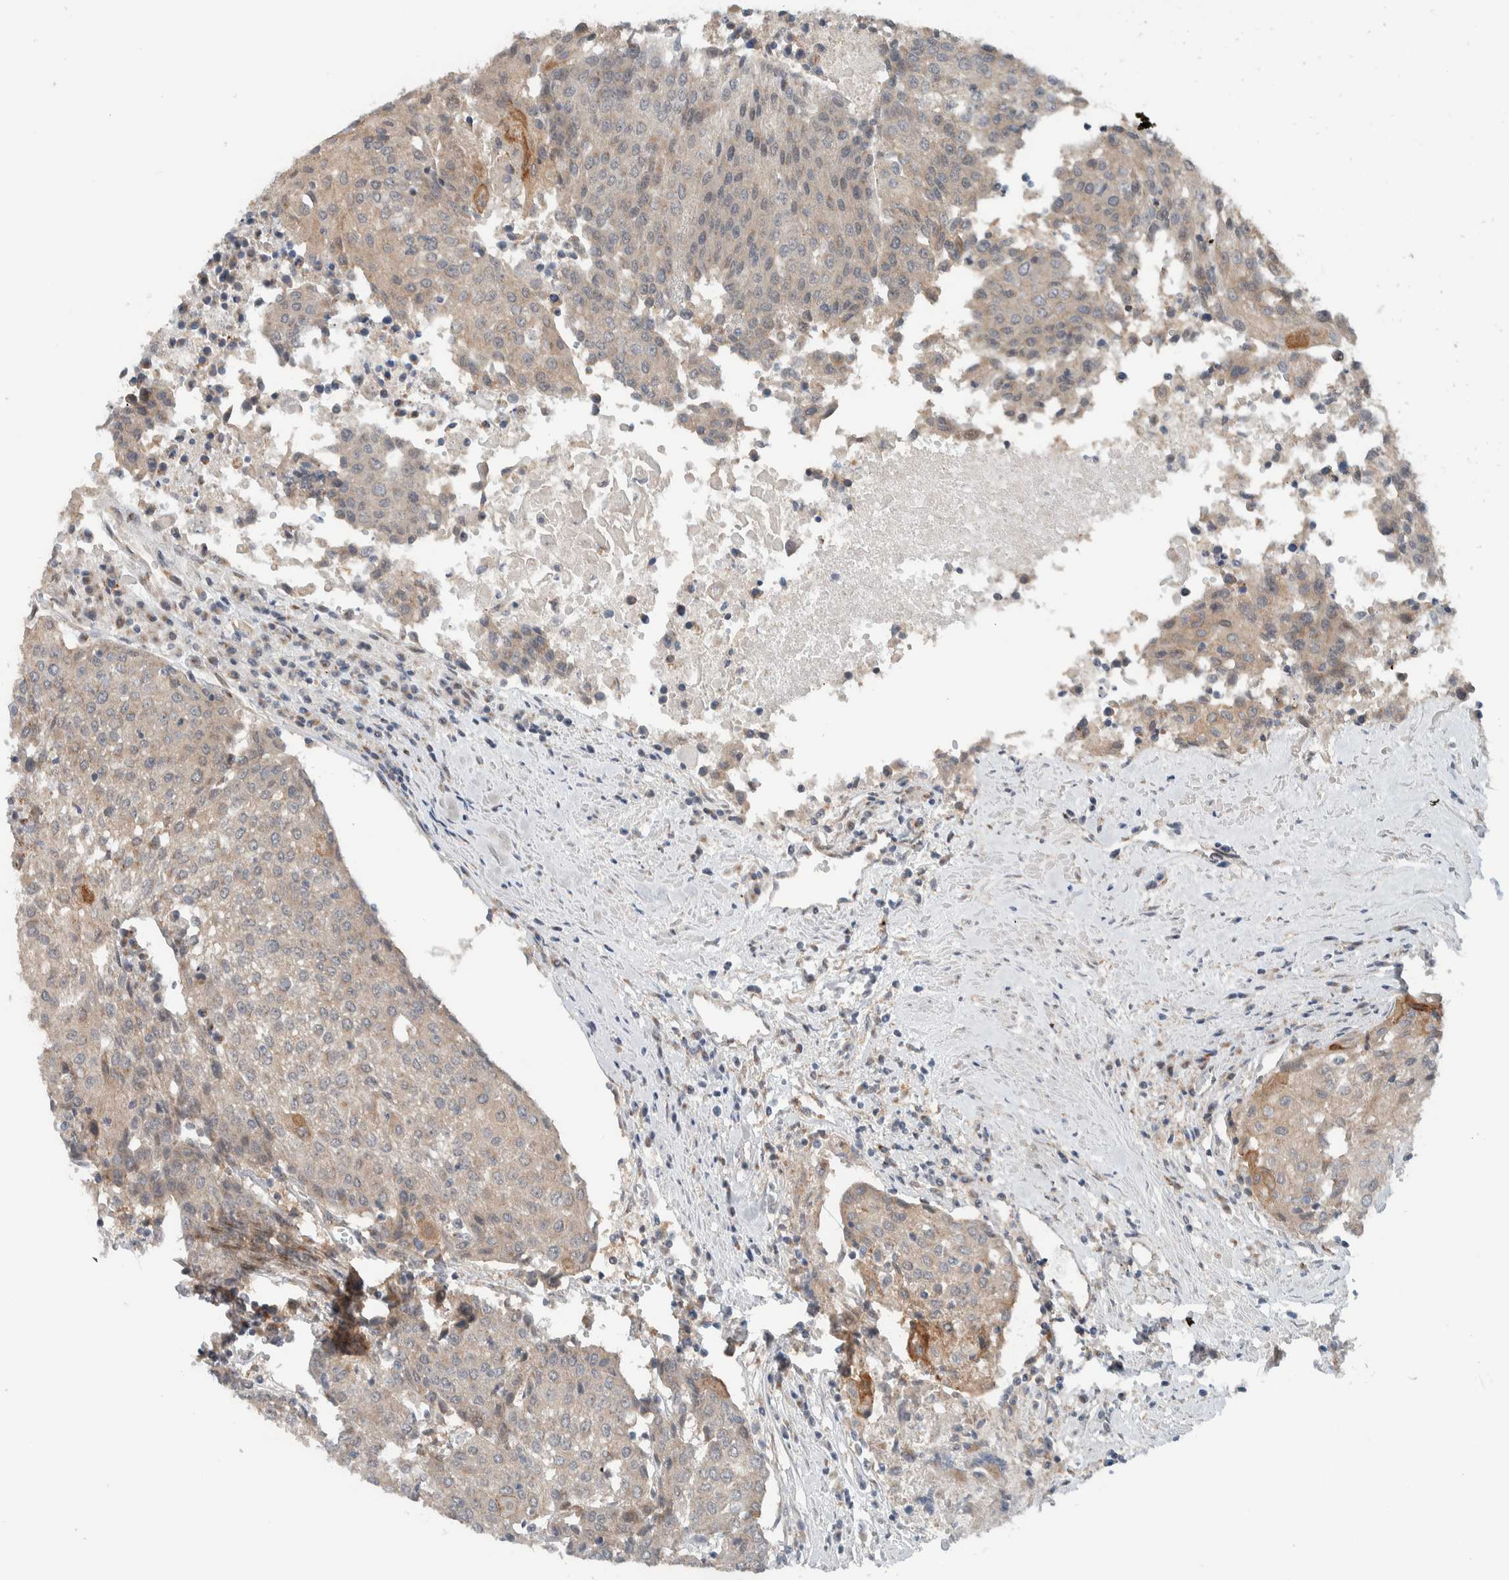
{"staining": {"intensity": "weak", "quantity": "25%-75%", "location": "cytoplasmic/membranous"}, "tissue": "urothelial cancer", "cell_type": "Tumor cells", "image_type": "cancer", "snomed": [{"axis": "morphology", "description": "Urothelial carcinoma, High grade"}, {"axis": "topography", "description": "Urinary bladder"}], "caption": "Immunohistochemistry staining of urothelial cancer, which reveals low levels of weak cytoplasmic/membranous expression in approximately 25%-75% of tumor cells indicating weak cytoplasmic/membranous protein staining. The staining was performed using DAB (3,3'-diaminobenzidine) (brown) for protein detection and nuclei were counterstained in hematoxylin (blue).", "gene": "RERE", "patient": {"sex": "female", "age": 85}}